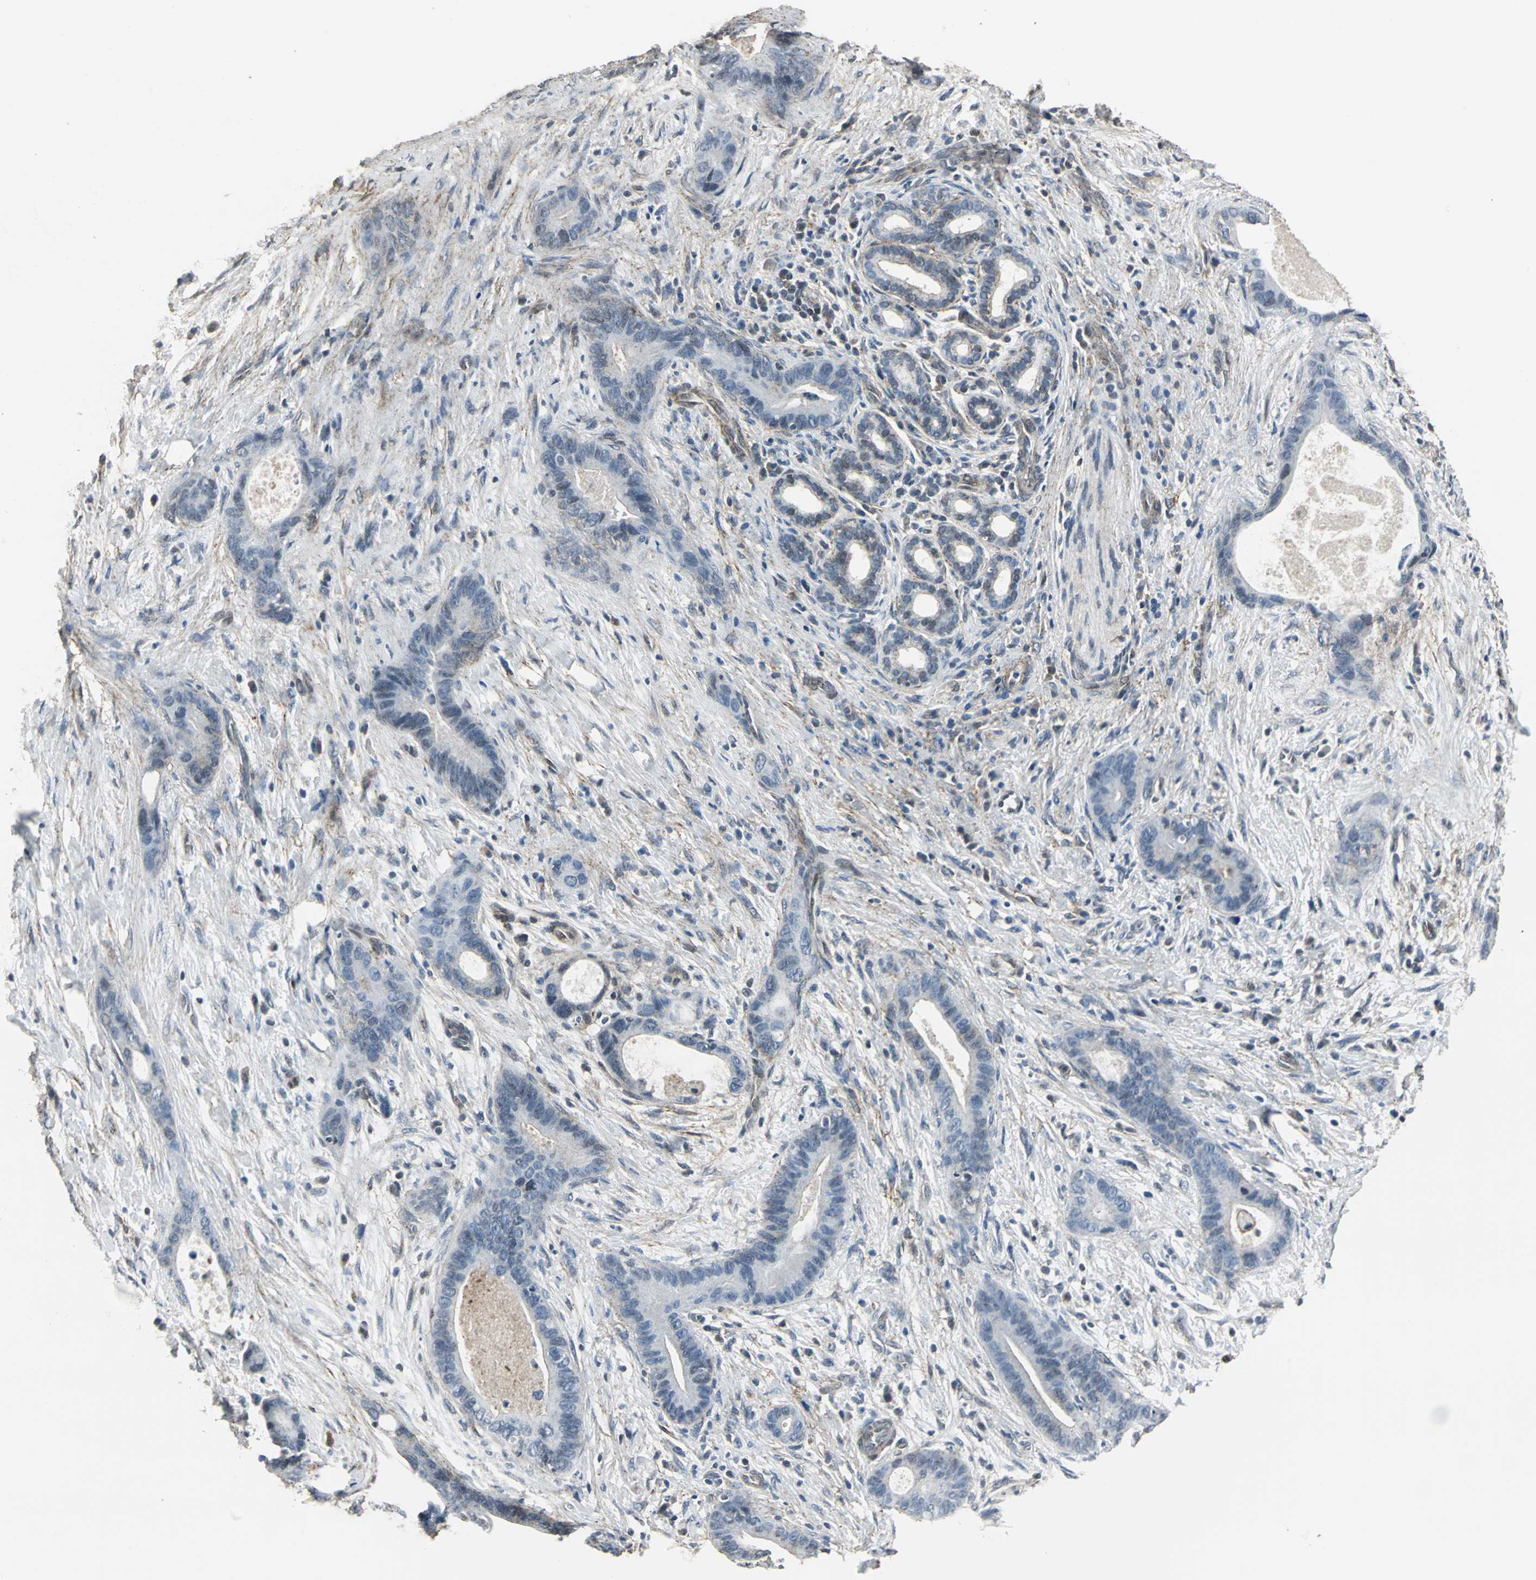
{"staining": {"intensity": "negative", "quantity": "none", "location": "none"}, "tissue": "liver cancer", "cell_type": "Tumor cells", "image_type": "cancer", "snomed": [{"axis": "morphology", "description": "Cholangiocarcinoma"}, {"axis": "topography", "description": "Liver"}], "caption": "Liver cancer (cholangiocarcinoma) stained for a protein using immunohistochemistry (IHC) shows no expression tumor cells.", "gene": "DNAJB4", "patient": {"sex": "female", "age": 55}}